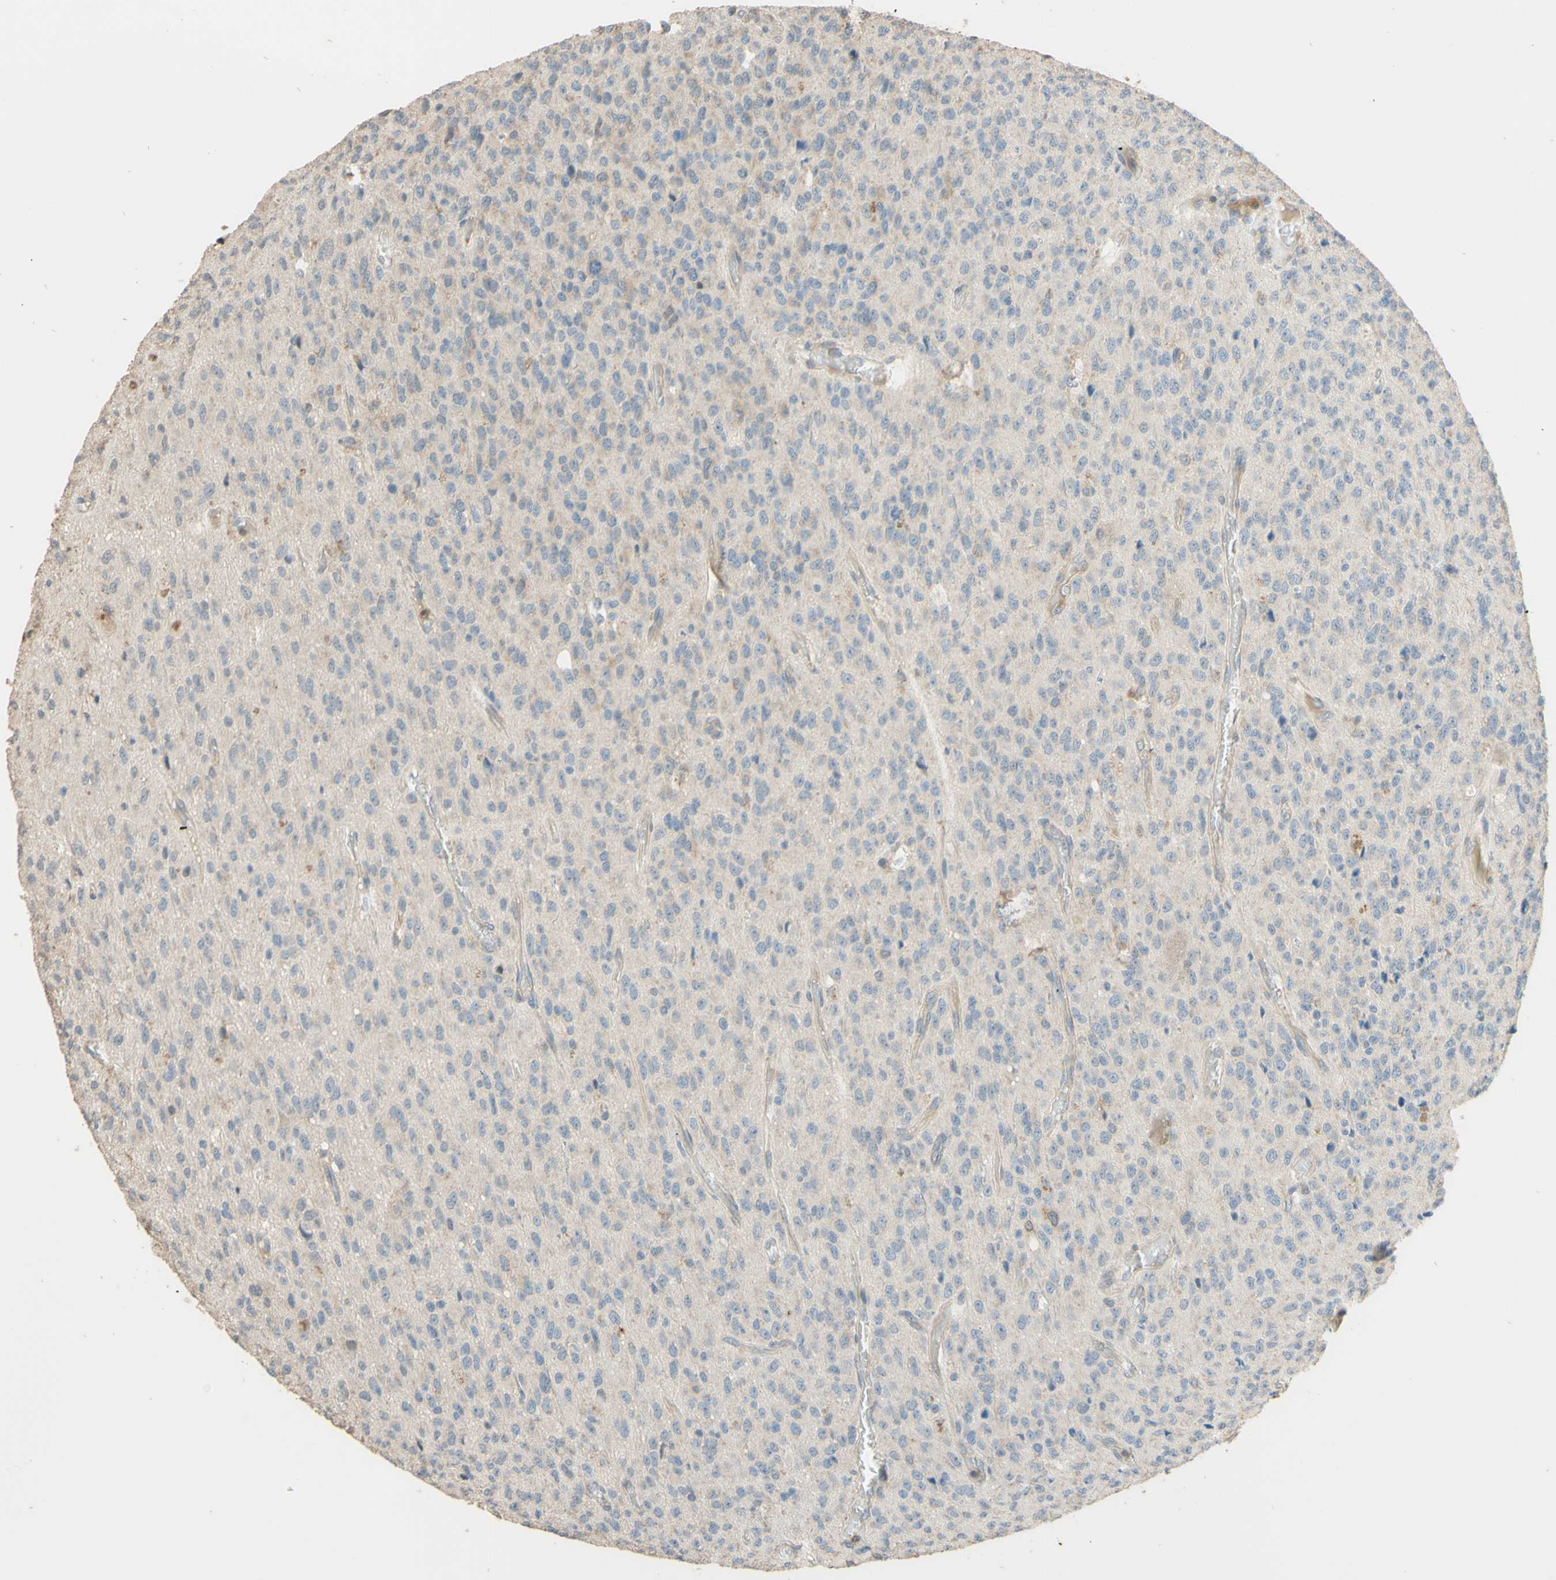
{"staining": {"intensity": "negative", "quantity": "none", "location": "none"}, "tissue": "glioma", "cell_type": "Tumor cells", "image_type": "cancer", "snomed": [{"axis": "morphology", "description": "Glioma, malignant, High grade"}, {"axis": "topography", "description": "pancreas cauda"}], "caption": "Immunohistochemistry histopathology image of malignant glioma (high-grade) stained for a protein (brown), which reveals no staining in tumor cells. The staining is performed using DAB brown chromogen with nuclei counter-stained in using hematoxylin.", "gene": "SMIM19", "patient": {"sex": "male", "age": 60}}